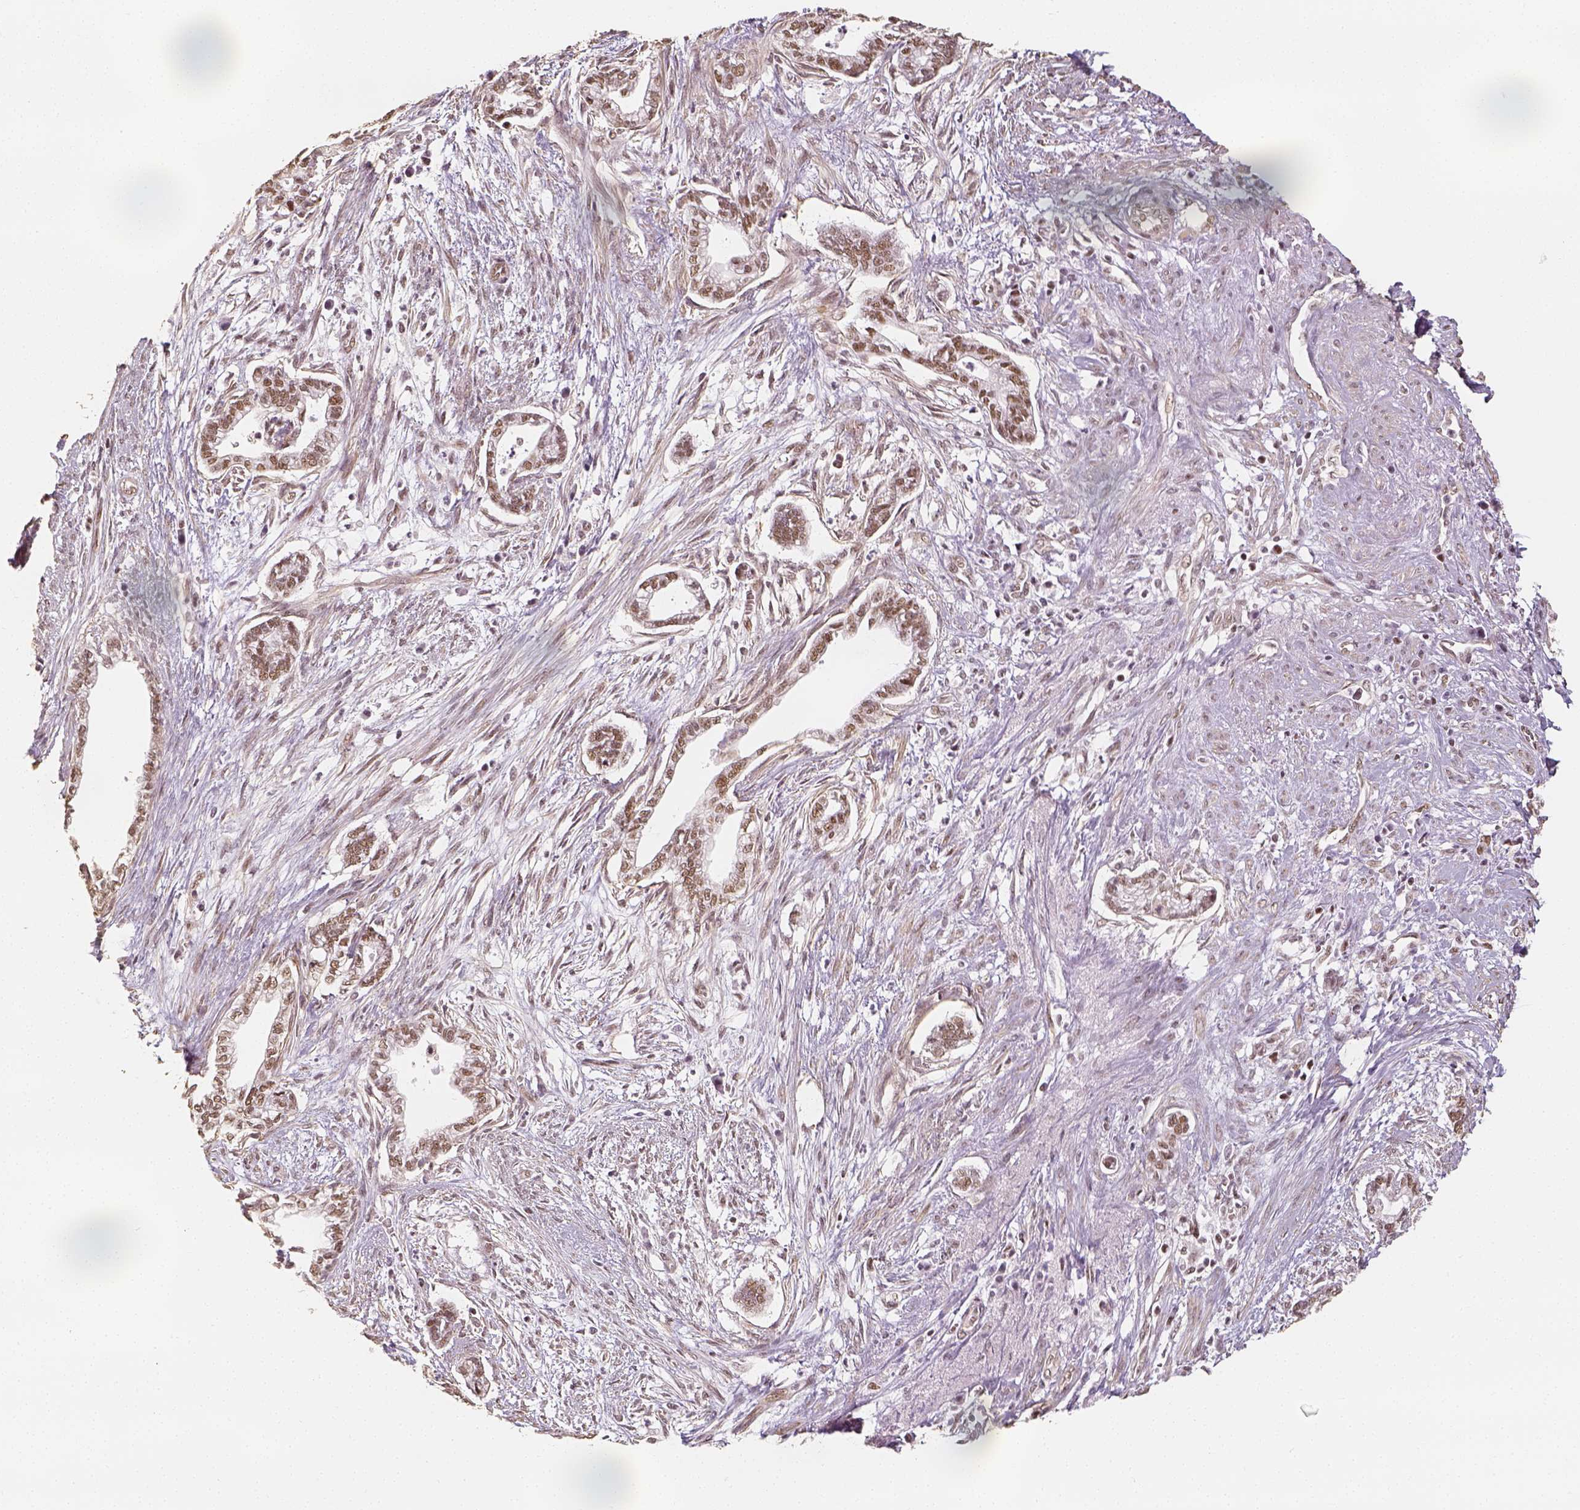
{"staining": {"intensity": "moderate", "quantity": ">75%", "location": "nuclear"}, "tissue": "cervical cancer", "cell_type": "Tumor cells", "image_type": "cancer", "snomed": [{"axis": "morphology", "description": "Adenocarcinoma, NOS"}, {"axis": "topography", "description": "Cervix"}], "caption": "This histopathology image displays immunohistochemistry (IHC) staining of cervical adenocarcinoma, with medium moderate nuclear positivity in about >75% of tumor cells.", "gene": "HDAC1", "patient": {"sex": "female", "age": 62}}